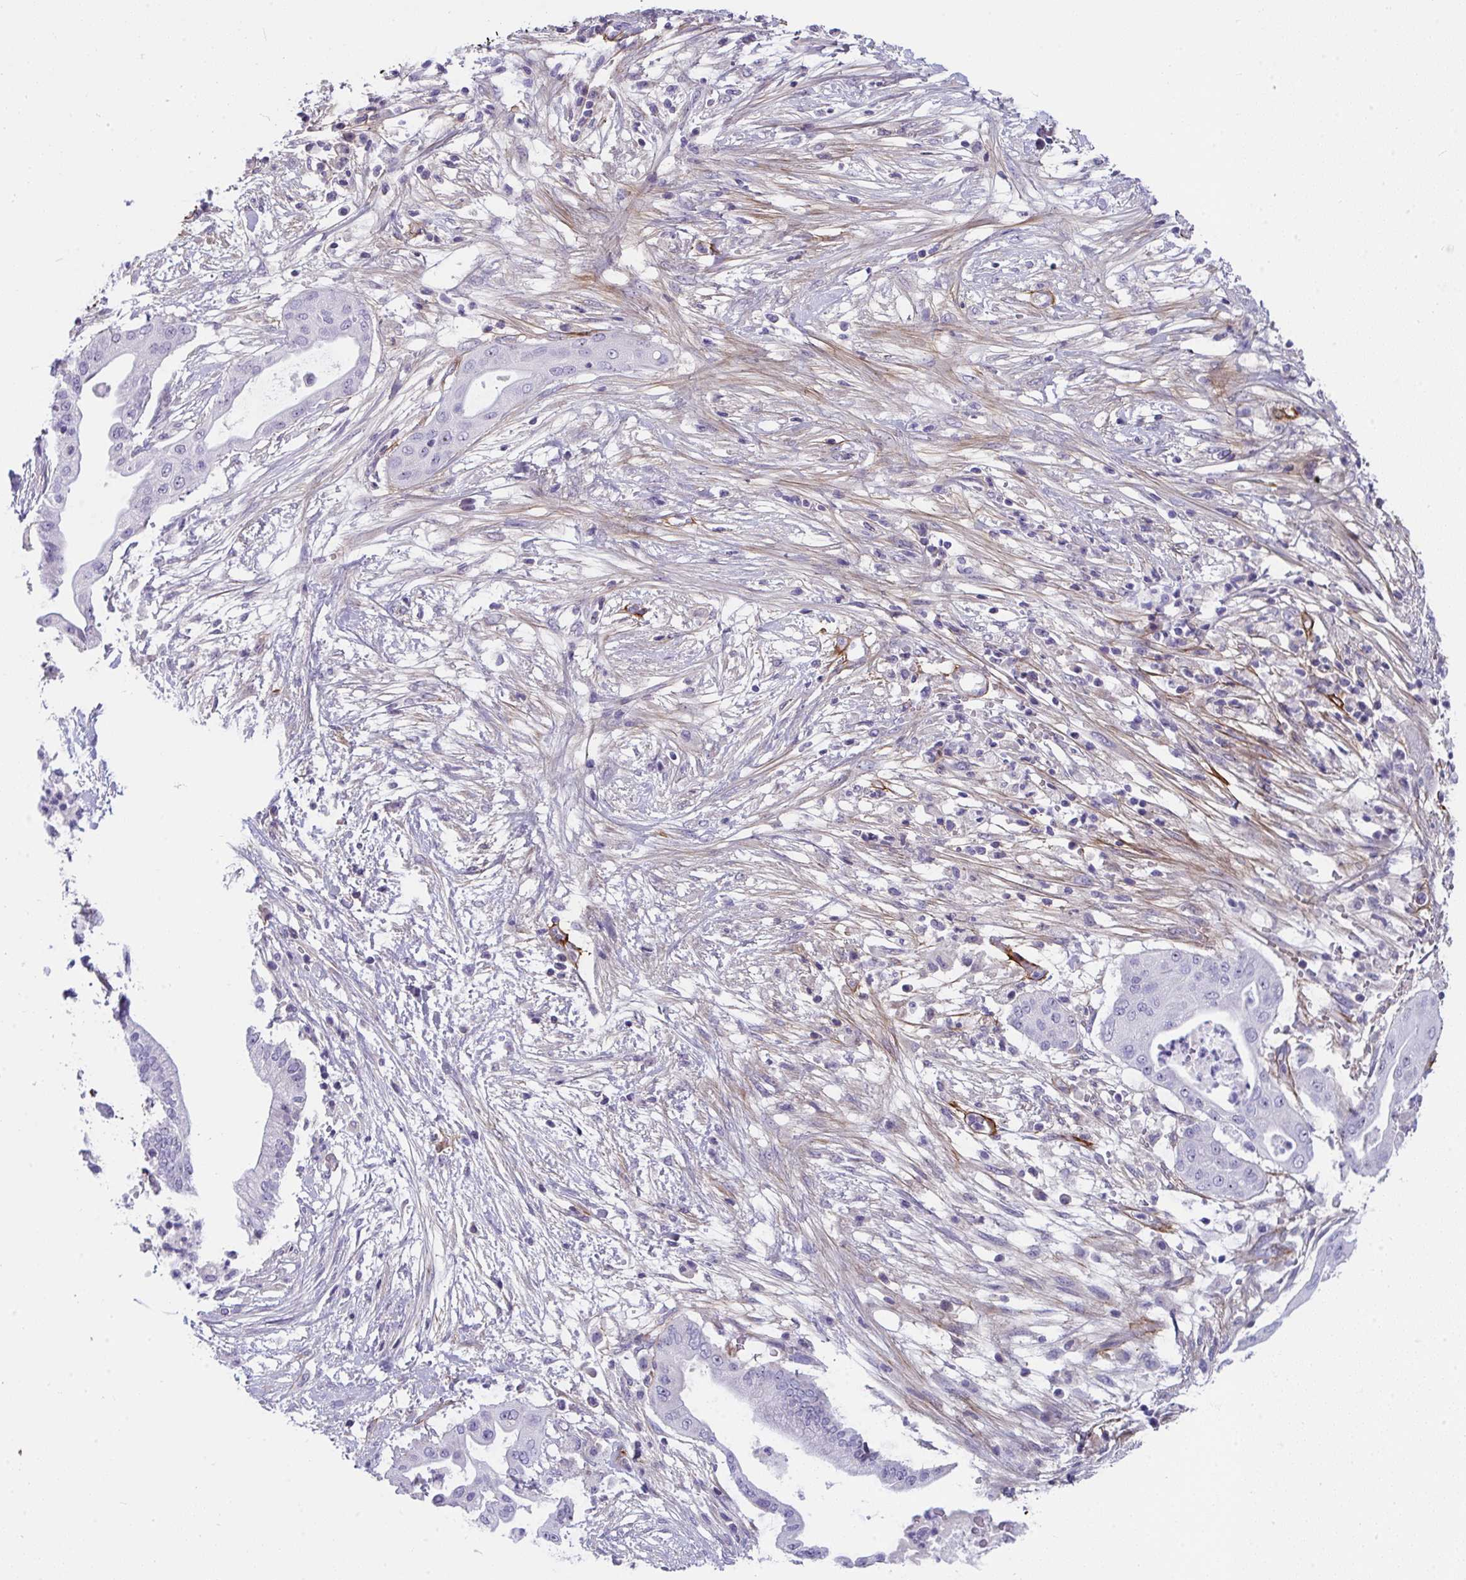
{"staining": {"intensity": "negative", "quantity": "none", "location": "none"}, "tissue": "pancreatic cancer", "cell_type": "Tumor cells", "image_type": "cancer", "snomed": [{"axis": "morphology", "description": "Adenocarcinoma, NOS"}, {"axis": "topography", "description": "Pancreas"}], "caption": "Tumor cells show no significant positivity in pancreatic adenocarcinoma. The staining is performed using DAB brown chromogen with nuclei counter-stained in using hematoxylin.", "gene": "LHFPL6", "patient": {"sex": "male", "age": 68}}